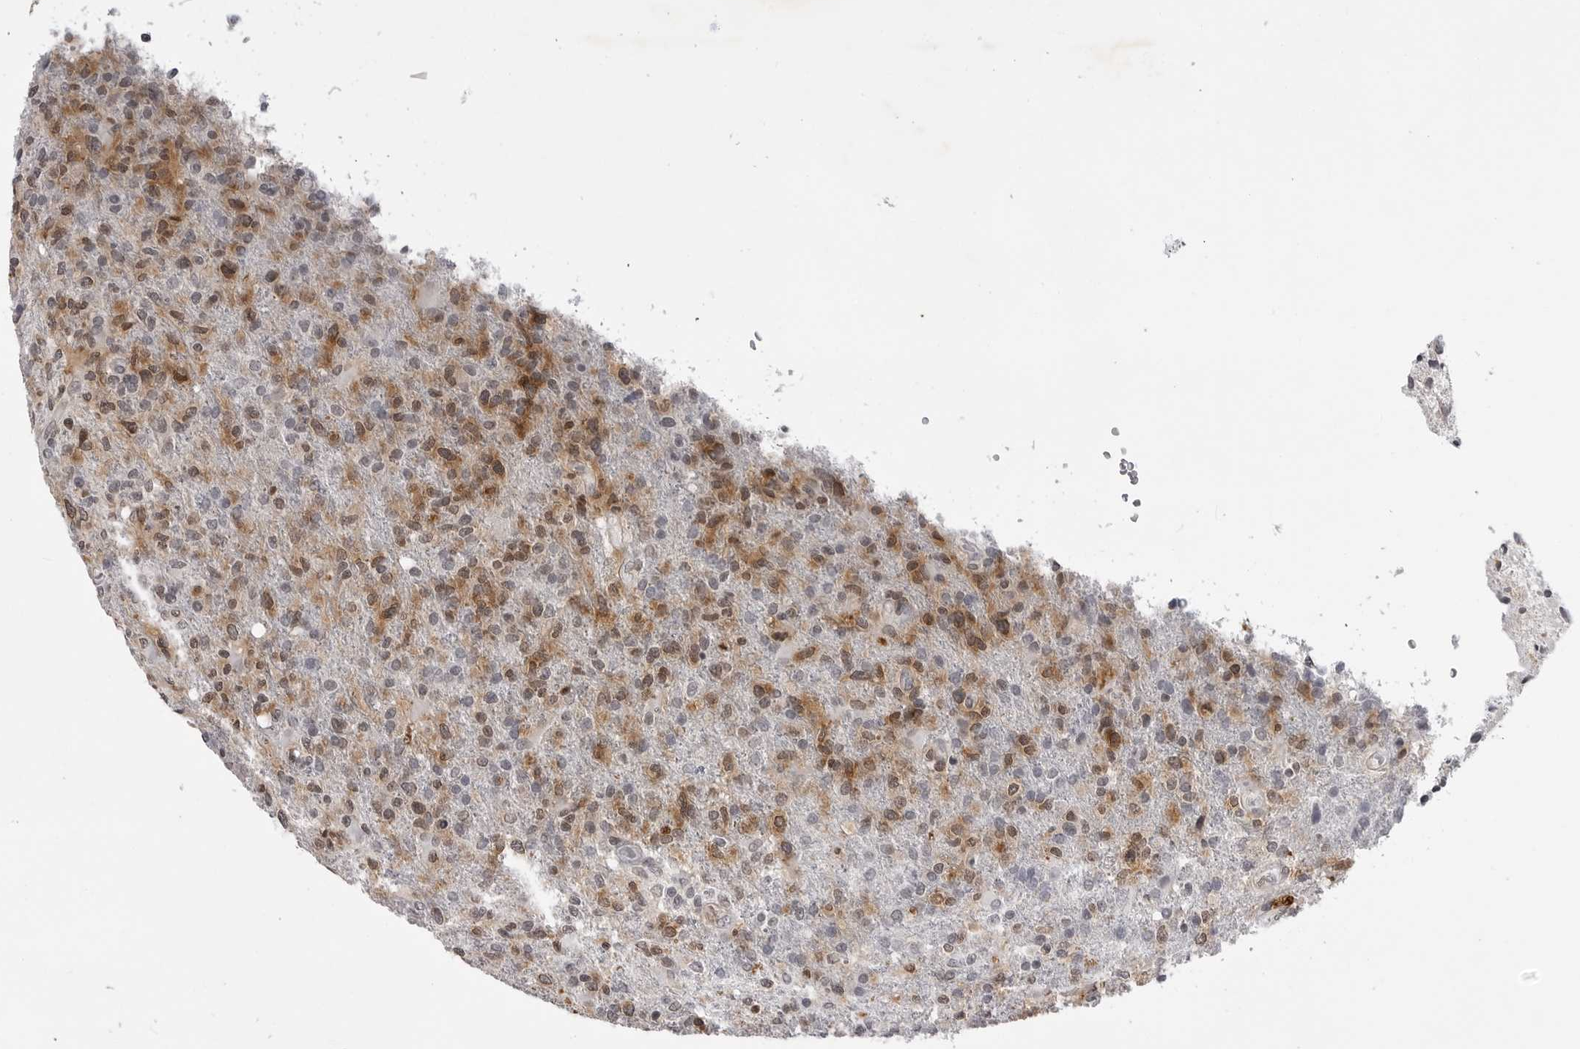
{"staining": {"intensity": "moderate", "quantity": ">75%", "location": "cytoplasmic/membranous"}, "tissue": "glioma", "cell_type": "Tumor cells", "image_type": "cancer", "snomed": [{"axis": "morphology", "description": "Glioma, malignant, High grade"}, {"axis": "topography", "description": "Brain"}], "caption": "Immunohistochemistry image of human glioma stained for a protein (brown), which shows medium levels of moderate cytoplasmic/membranous expression in about >75% of tumor cells.", "gene": "RRM1", "patient": {"sex": "male", "age": 72}}